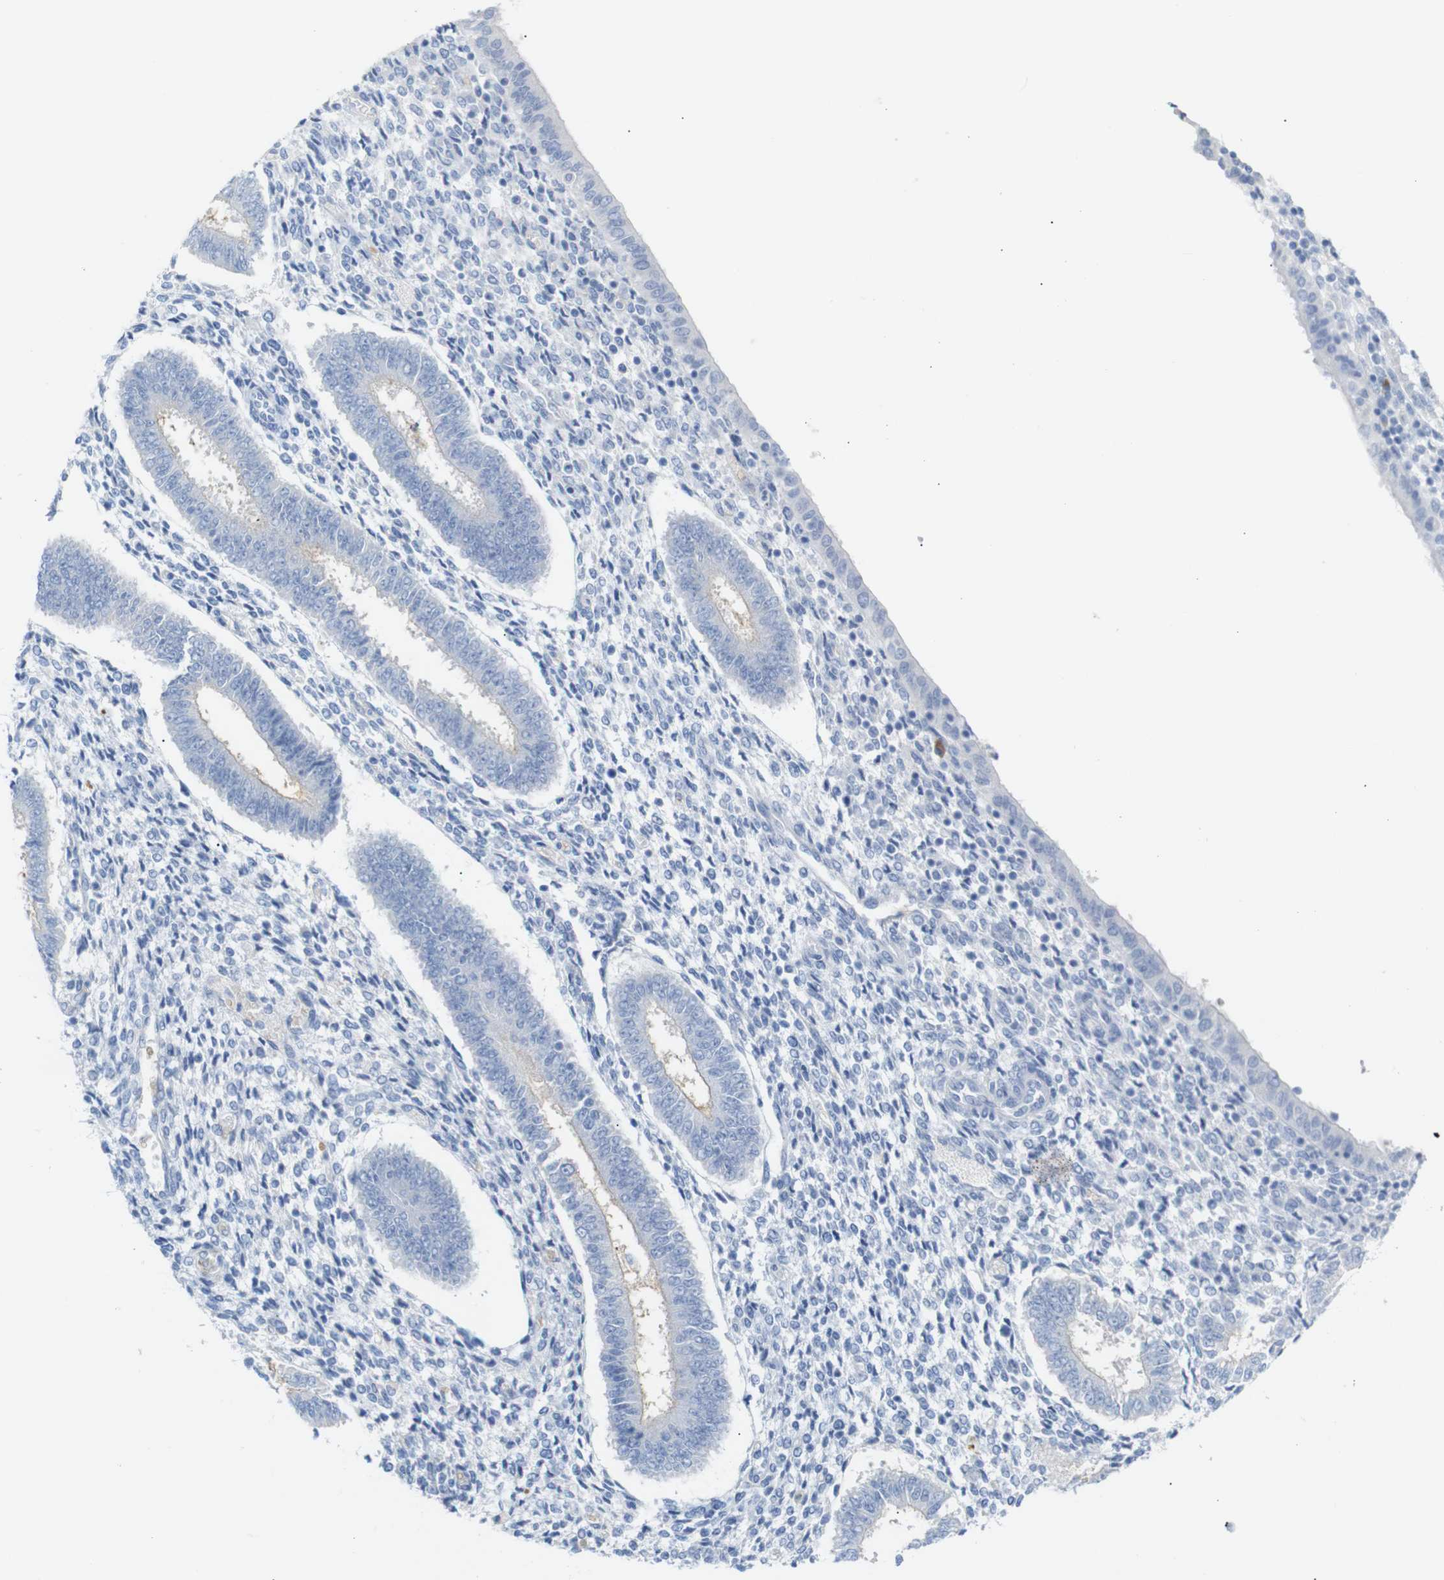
{"staining": {"intensity": "negative", "quantity": "none", "location": "none"}, "tissue": "endometrium", "cell_type": "Cells in endometrial stroma", "image_type": "normal", "snomed": [{"axis": "morphology", "description": "Normal tissue, NOS"}, {"axis": "topography", "description": "Endometrium"}], "caption": "Immunohistochemistry photomicrograph of unremarkable endometrium stained for a protein (brown), which shows no expression in cells in endometrial stroma.", "gene": "ERVMER34", "patient": {"sex": "female", "age": 35}}